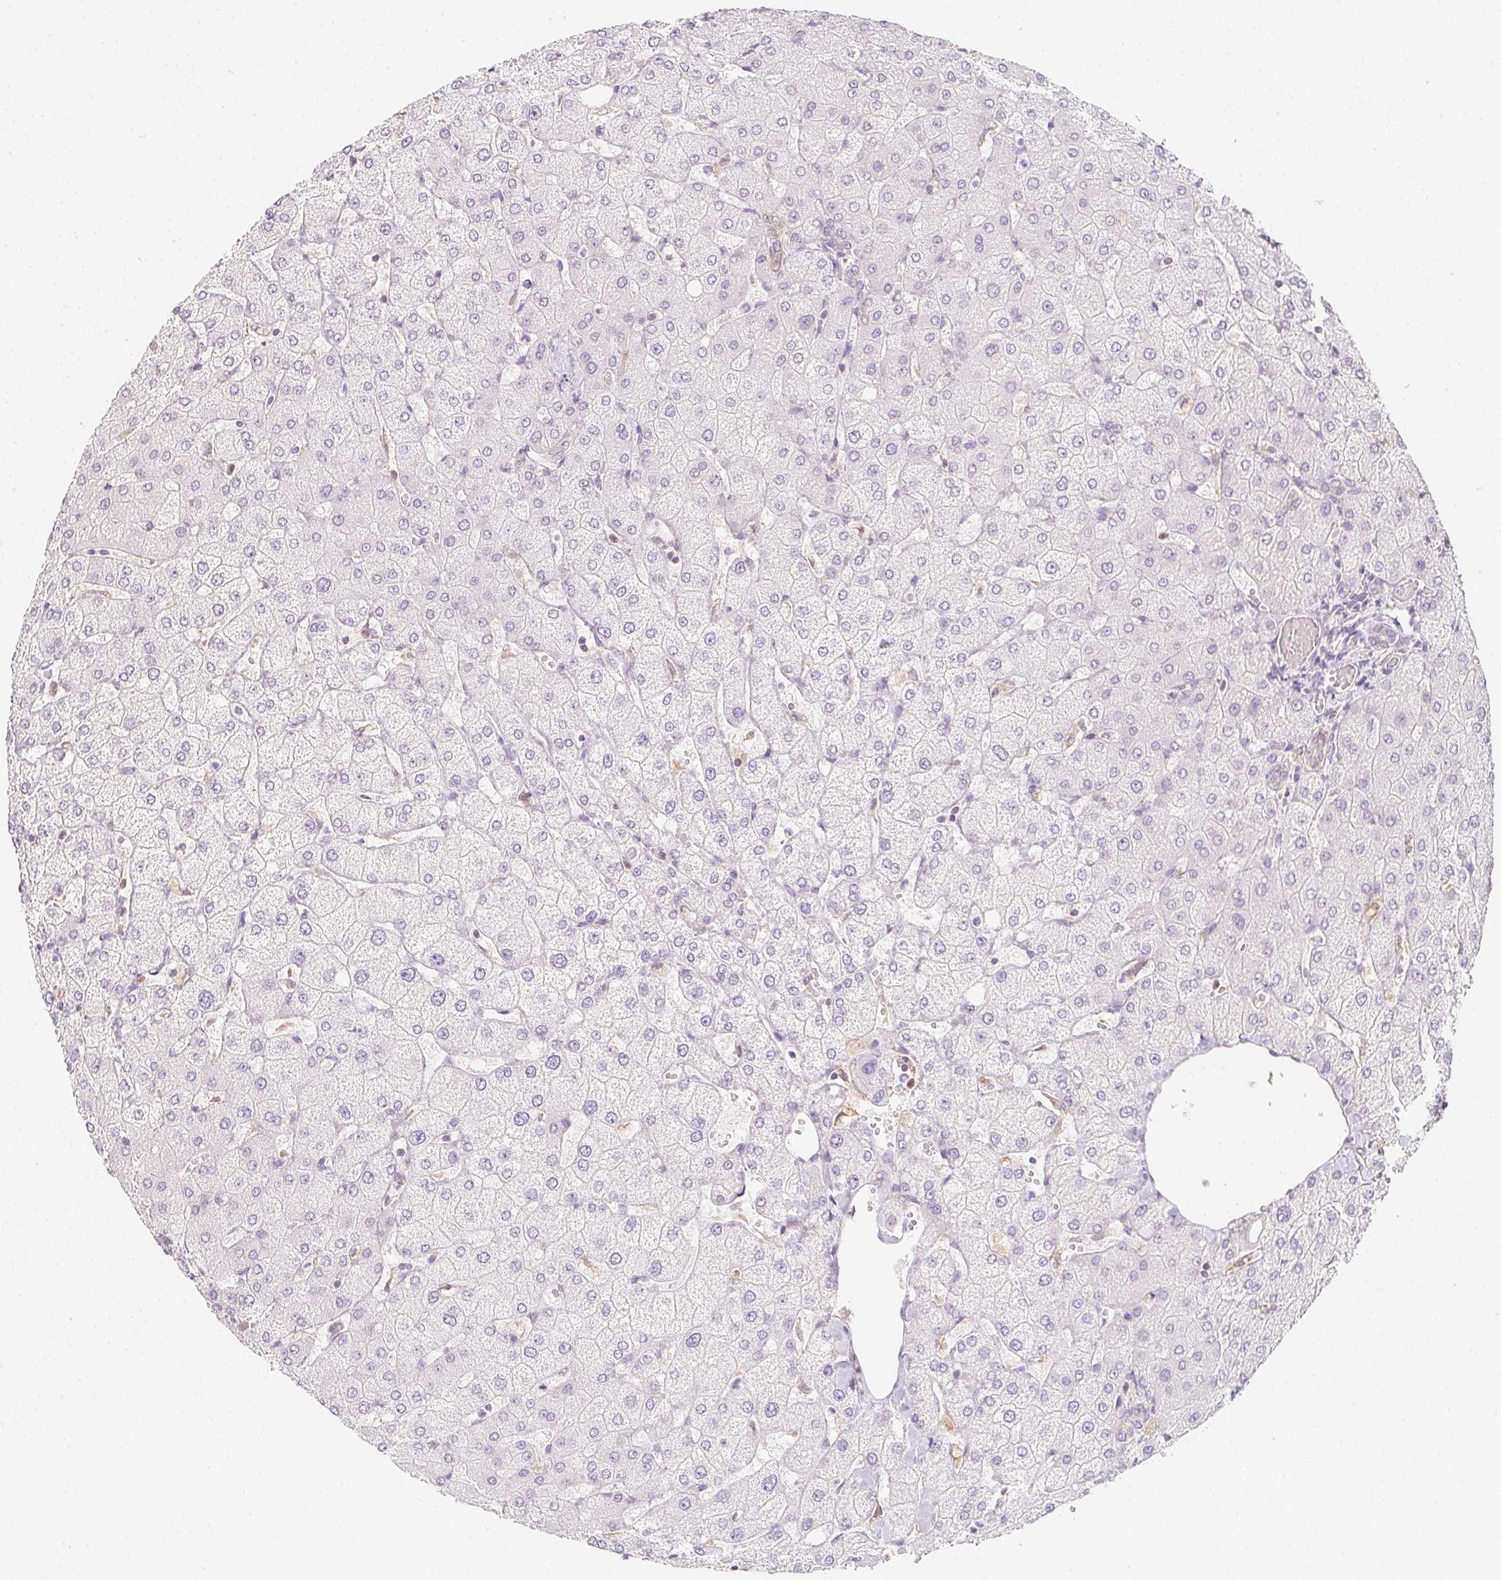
{"staining": {"intensity": "negative", "quantity": "none", "location": "none"}, "tissue": "liver", "cell_type": "Cholangiocytes", "image_type": "normal", "snomed": [{"axis": "morphology", "description": "Normal tissue, NOS"}, {"axis": "topography", "description": "Liver"}], "caption": "Liver stained for a protein using immunohistochemistry (IHC) exhibits no positivity cholangiocytes.", "gene": "SOAT1", "patient": {"sex": "female", "age": 54}}